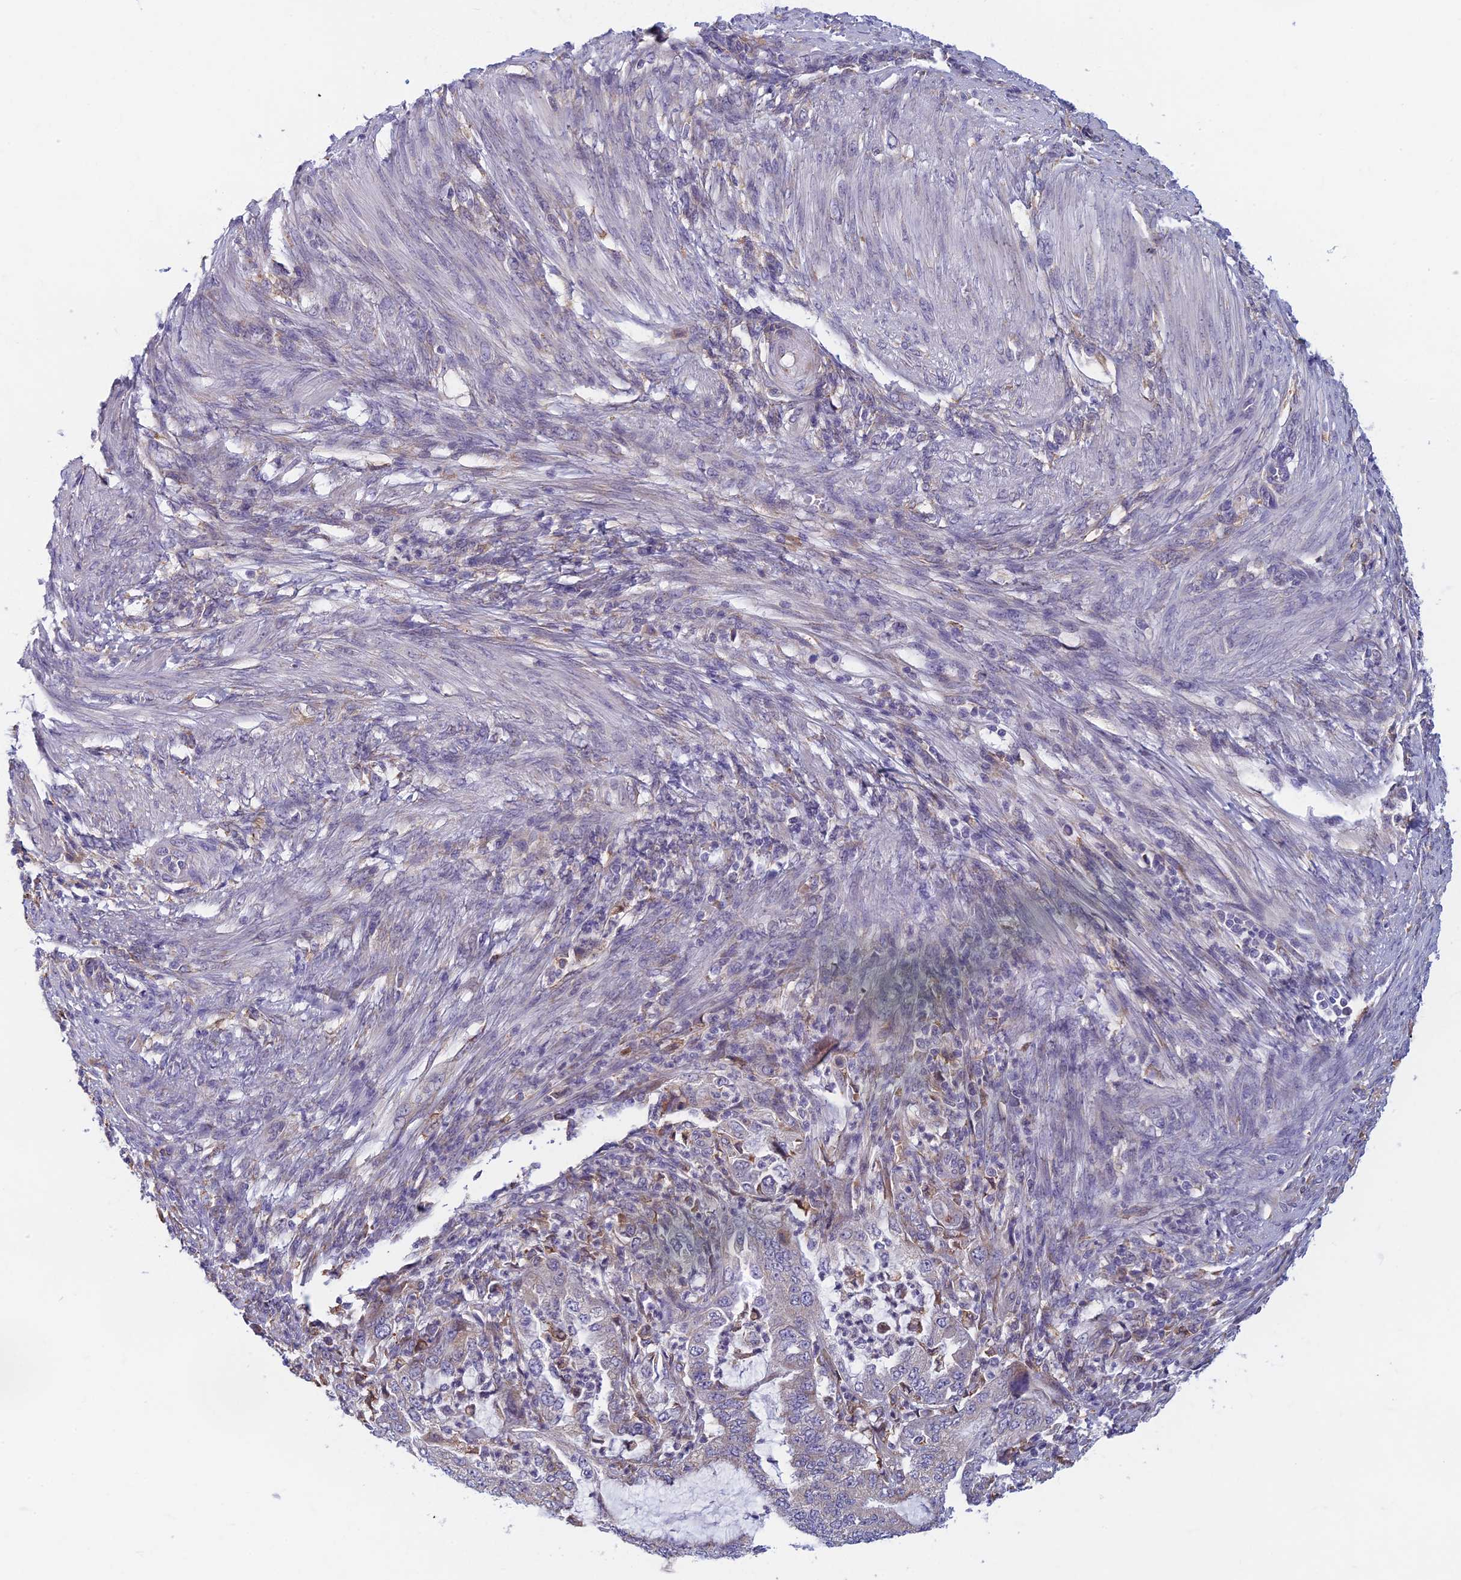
{"staining": {"intensity": "negative", "quantity": "none", "location": "none"}, "tissue": "endometrial cancer", "cell_type": "Tumor cells", "image_type": "cancer", "snomed": [{"axis": "morphology", "description": "Adenocarcinoma, NOS"}, {"axis": "topography", "description": "Endometrium"}], "caption": "Immunohistochemistry (IHC) of human endometrial cancer (adenocarcinoma) displays no expression in tumor cells.", "gene": "DDX51", "patient": {"sex": "female", "age": 51}}